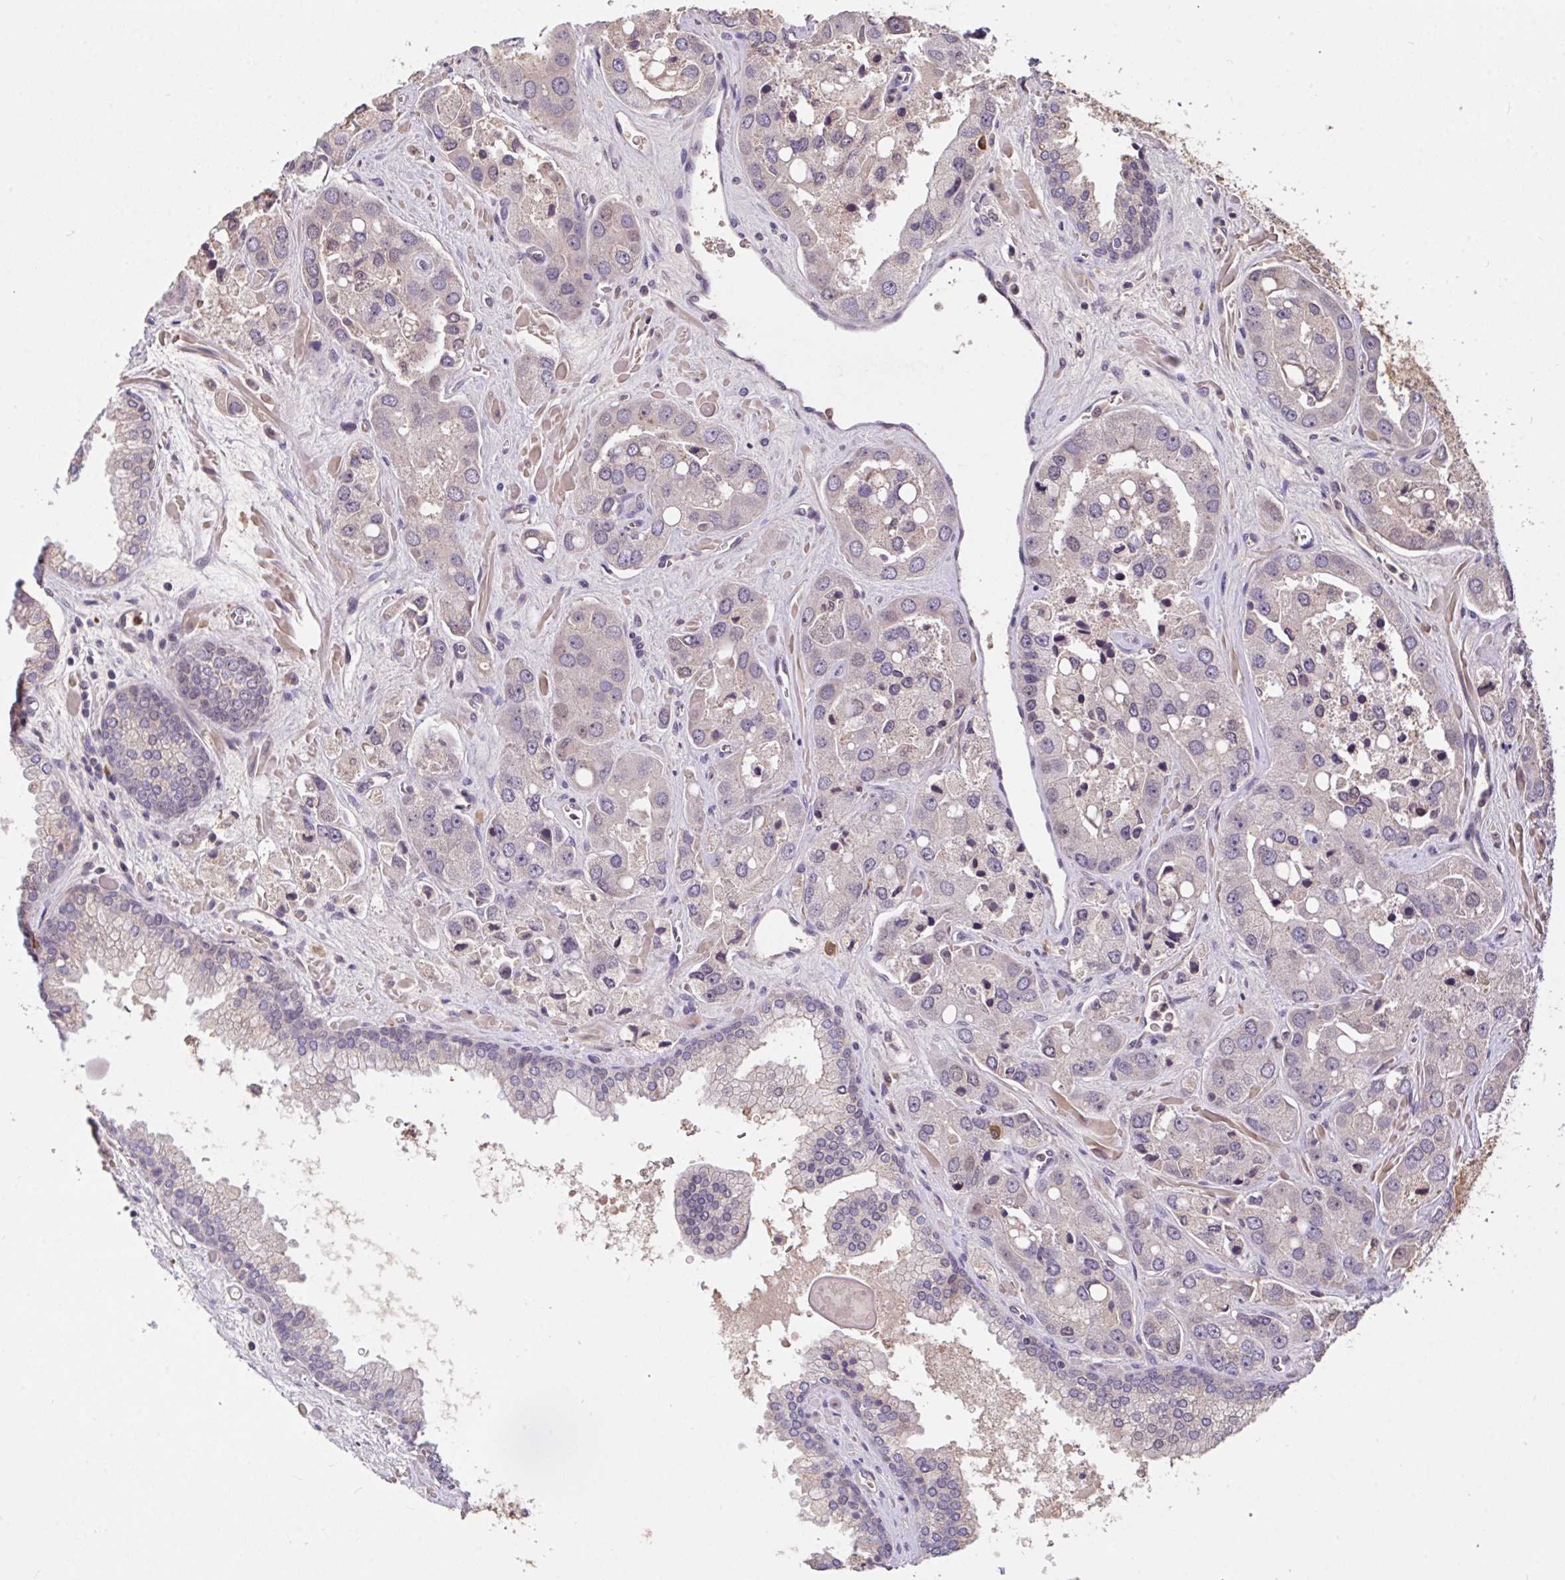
{"staining": {"intensity": "negative", "quantity": "none", "location": "none"}, "tissue": "prostate cancer", "cell_type": "Tumor cells", "image_type": "cancer", "snomed": [{"axis": "morphology", "description": "Normal tissue, NOS"}, {"axis": "morphology", "description": "Adenocarcinoma, High grade"}, {"axis": "topography", "description": "Prostate"}, {"axis": "topography", "description": "Peripheral nerve tissue"}], "caption": "Tumor cells are negative for protein expression in human high-grade adenocarcinoma (prostate).", "gene": "FCER1A", "patient": {"sex": "male", "age": 68}}